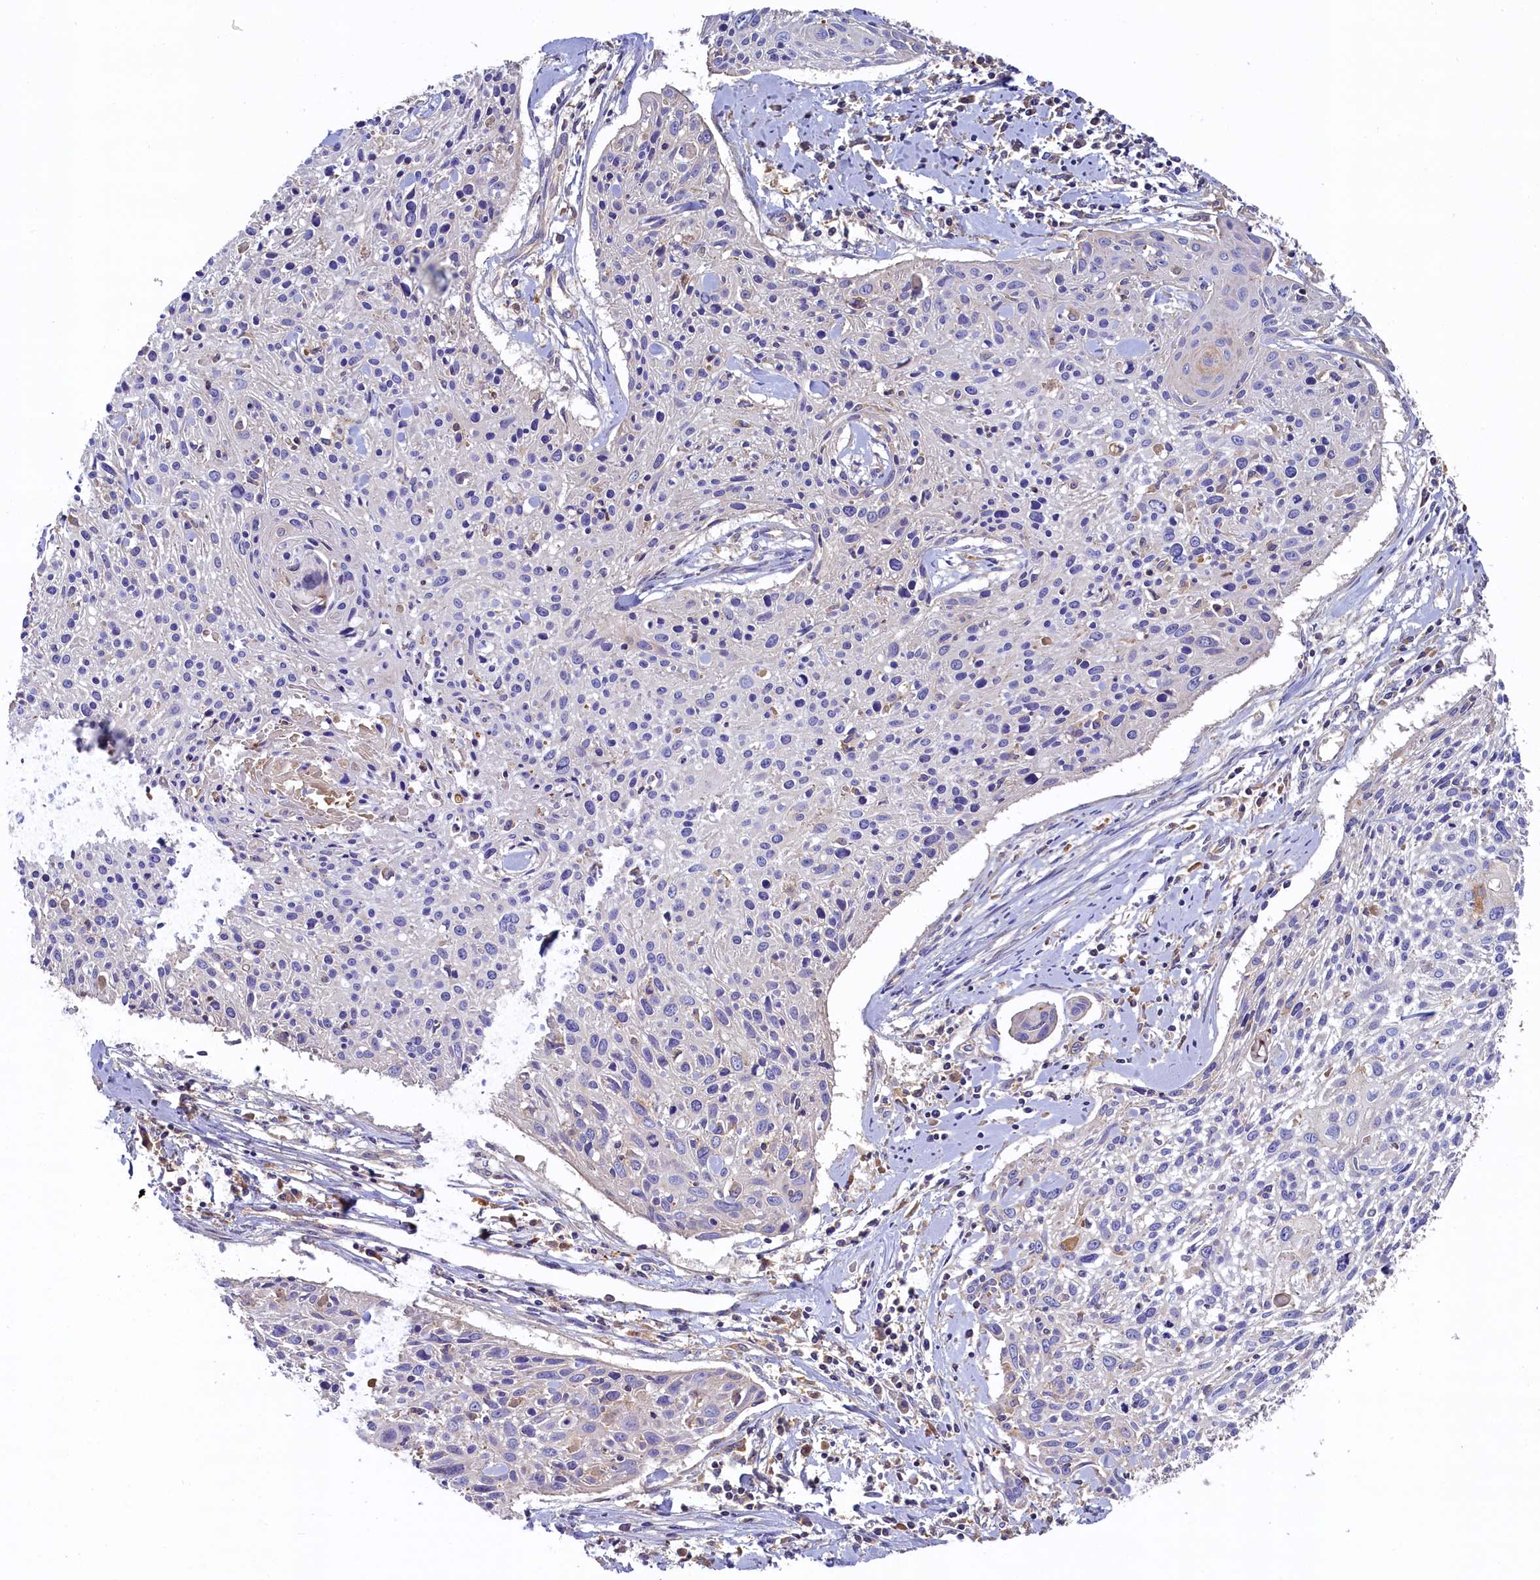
{"staining": {"intensity": "negative", "quantity": "none", "location": "none"}, "tissue": "cervical cancer", "cell_type": "Tumor cells", "image_type": "cancer", "snomed": [{"axis": "morphology", "description": "Squamous cell carcinoma, NOS"}, {"axis": "topography", "description": "Cervix"}], "caption": "There is no significant positivity in tumor cells of squamous cell carcinoma (cervical).", "gene": "SEC31B", "patient": {"sex": "female", "age": 51}}